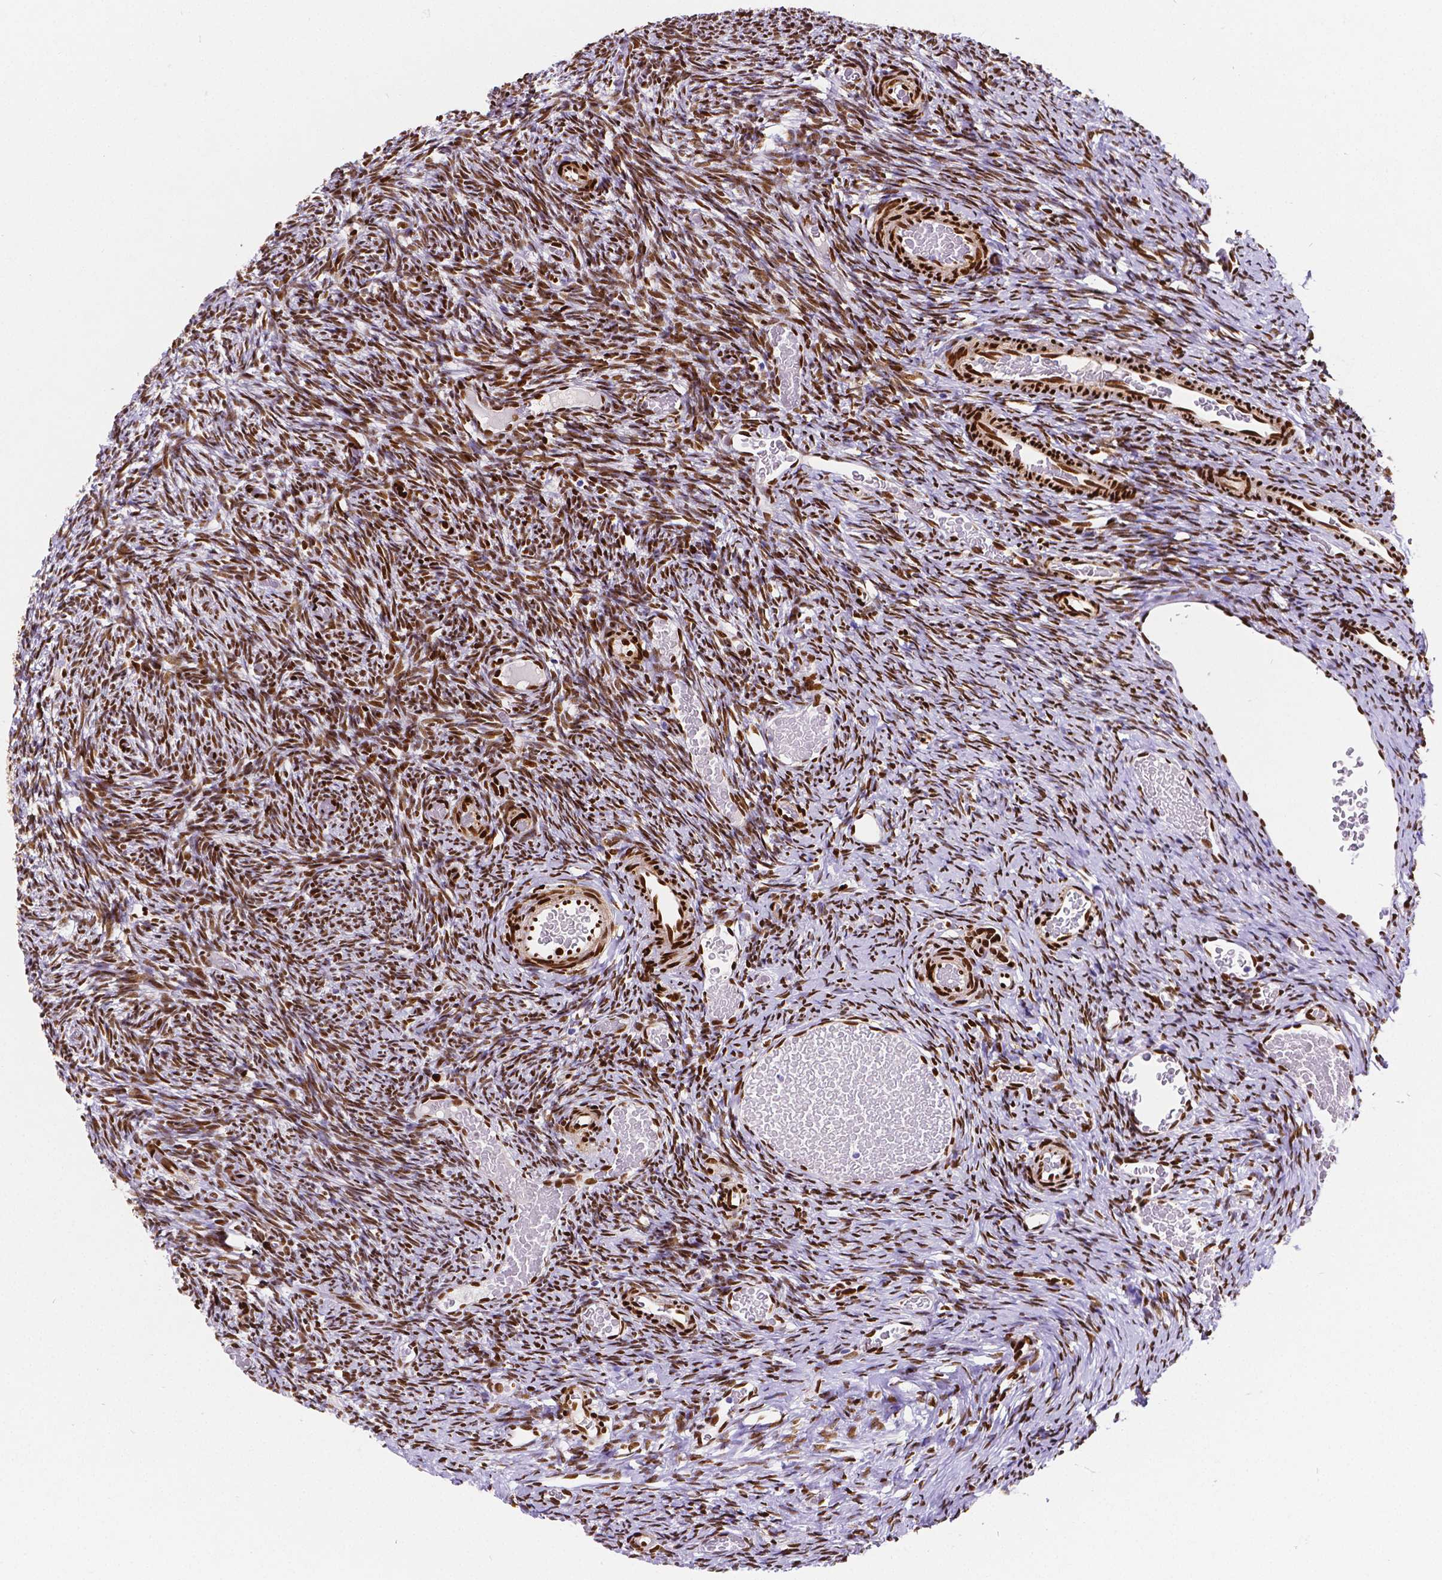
{"staining": {"intensity": "strong", "quantity": ">75%", "location": "nuclear"}, "tissue": "ovary", "cell_type": "Ovarian stroma cells", "image_type": "normal", "snomed": [{"axis": "morphology", "description": "Normal tissue, NOS"}, {"axis": "topography", "description": "Ovary"}], "caption": "This histopathology image displays IHC staining of unremarkable ovary, with high strong nuclear staining in approximately >75% of ovarian stroma cells.", "gene": "MEF2C", "patient": {"sex": "female", "age": 39}}